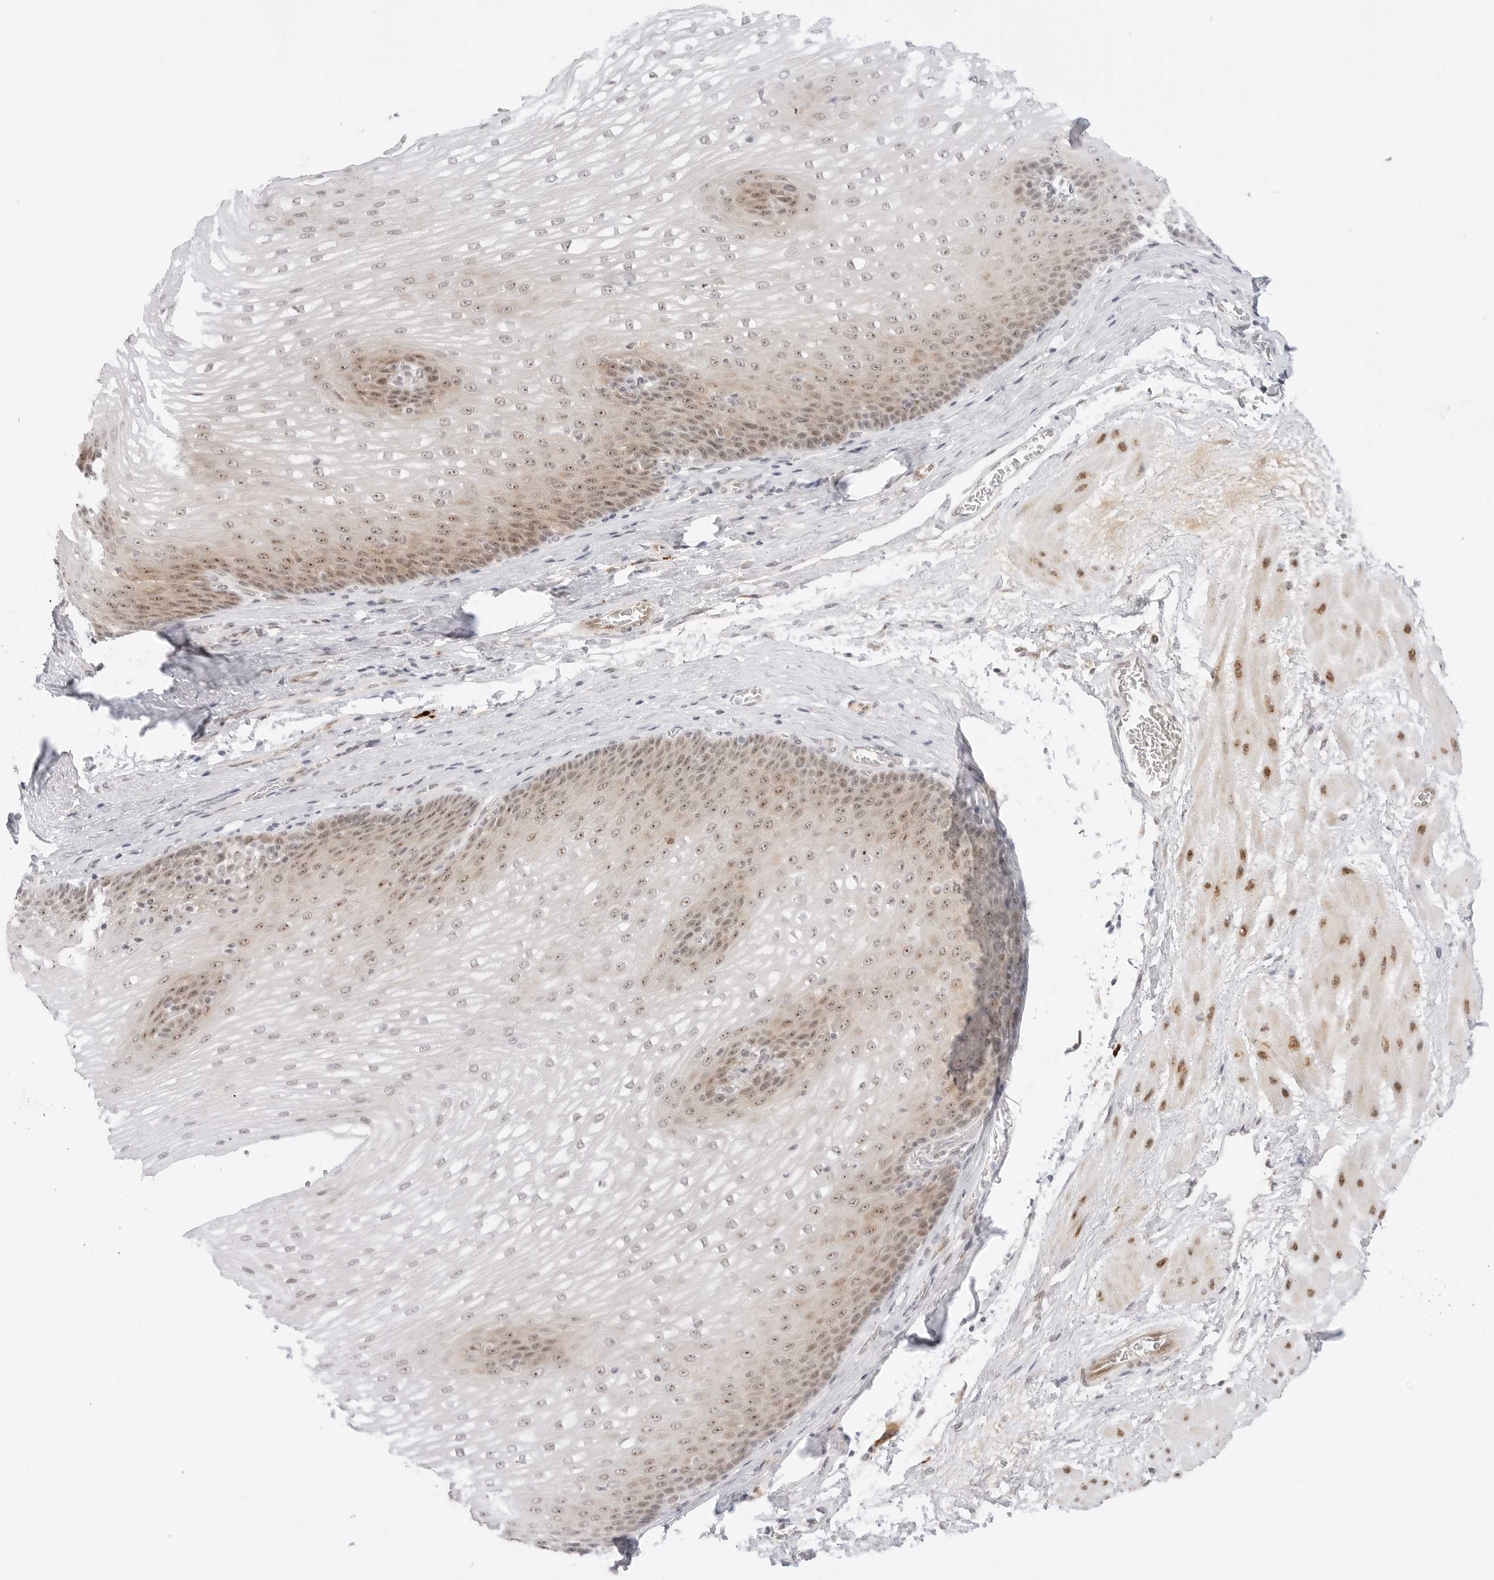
{"staining": {"intensity": "moderate", "quantity": ">75%", "location": "cytoplasmic/membranous,nuclear"}, "tissue": "esophagus", "cell_type": "Squamous epithelial cells", "image_type": "normal", "snomed": [{"axis": "morphology", "description": "Normal tissue, NOS"}, {"axis": "topography", "description": "Esophagus"}], "caption": "DAB (3,3'-diaminobenzidine) immunohistochemical staining of benign human esophagus reveals moderate cytoplasmic/membranous,nuclear protein staining in approximately >75% of squamous epithelial cells.", "gene": "HIPK3", "patient": {"sex": "male", "age": 48}}